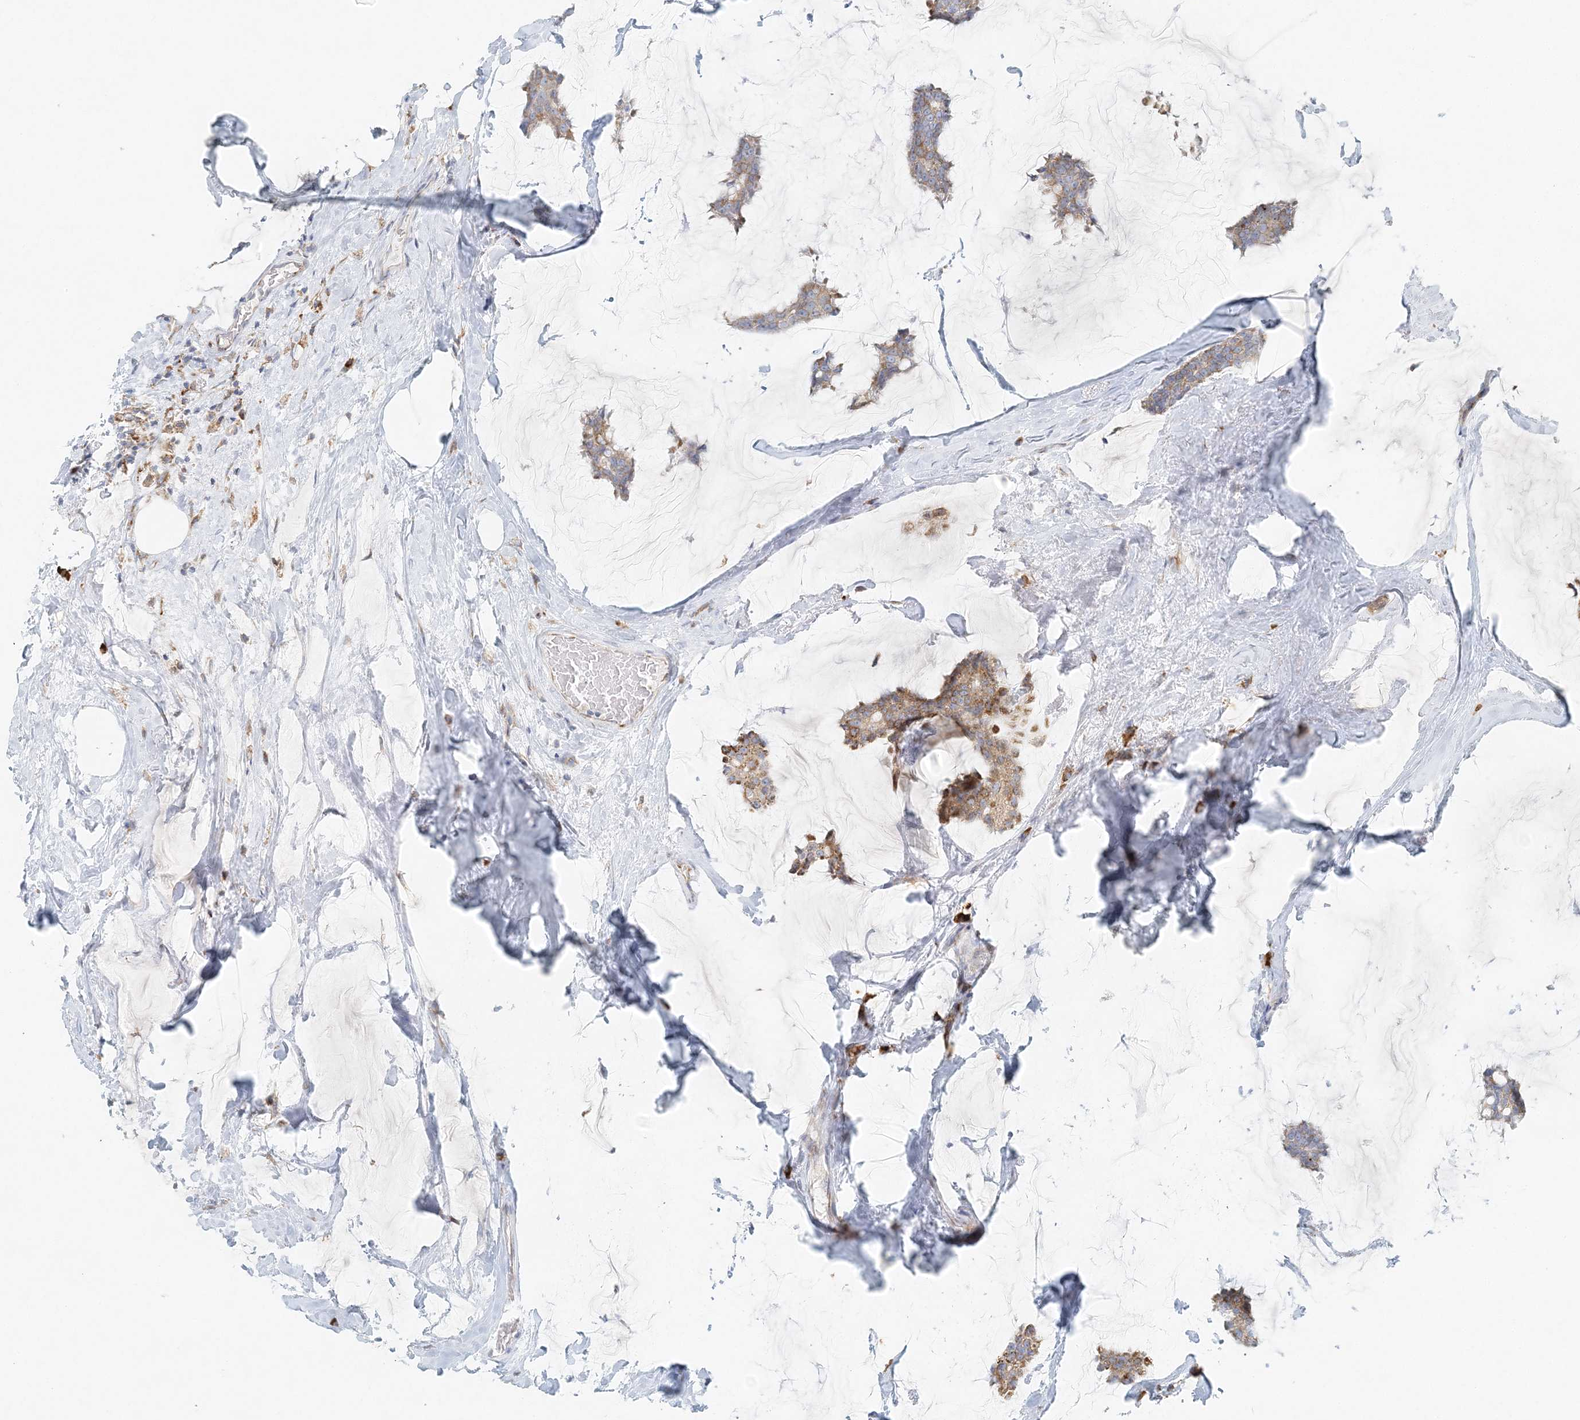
{"staining": {"intensity": "moderate", "quantity": ">75%", "location": "cytoplasmic/membranous"}, "tissue": "breast cancer", "cell_type": "Tumor cells", "image_type": "cancer", "snomed": [{"axis": "morphology", "description": "Duct carcinoma"}, {"axis": "topography", "description": "Breast"}], "caption": "About >75% of tumor cells in human breast cancer display moderate cytoplasmic/membranous protein positivity as visualized by brown immunohistochemical staining.", "gene": "STK11IP", "patient": {"sex": "female", "age": 93}}